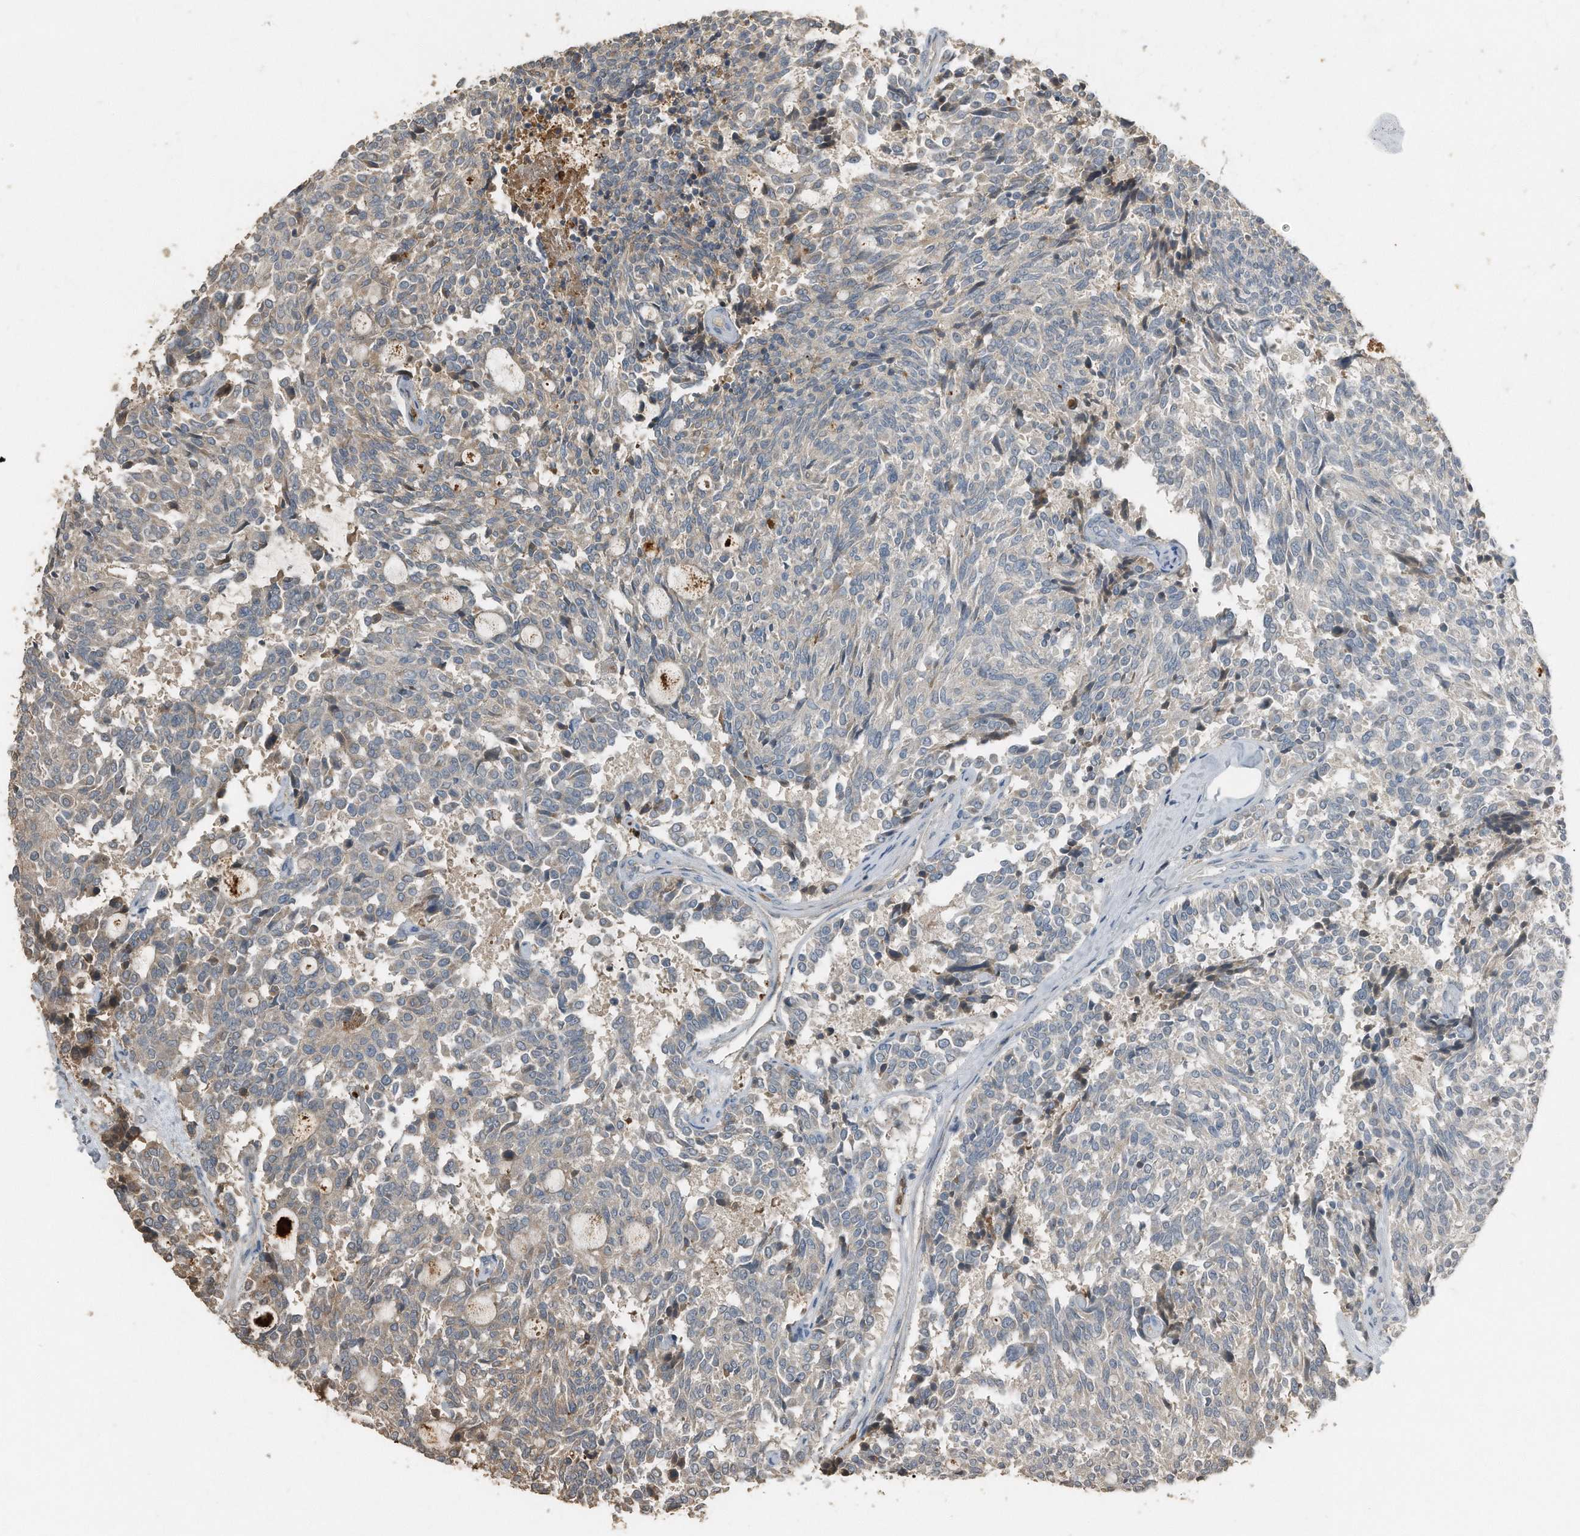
{"staining": {"intensity": "weak", "quantity": "<25%", "location": "cytoplasmic/membranous"}, "tissue": "carcinoid", "cell_type": "Tumor cells", "image_type": "cancer", "snomed": [{"axis": "morphology", "description": "Carcinoid, malignant, NOS"}, {"axis": "topography", "description": "Pancreas"}], "caption": "DAB immunohistochemical staining of carcinoid demonstrates no significant expression in tumor cells.", "gene": "C9", "patient": {"sex": "female", "age": 54}}